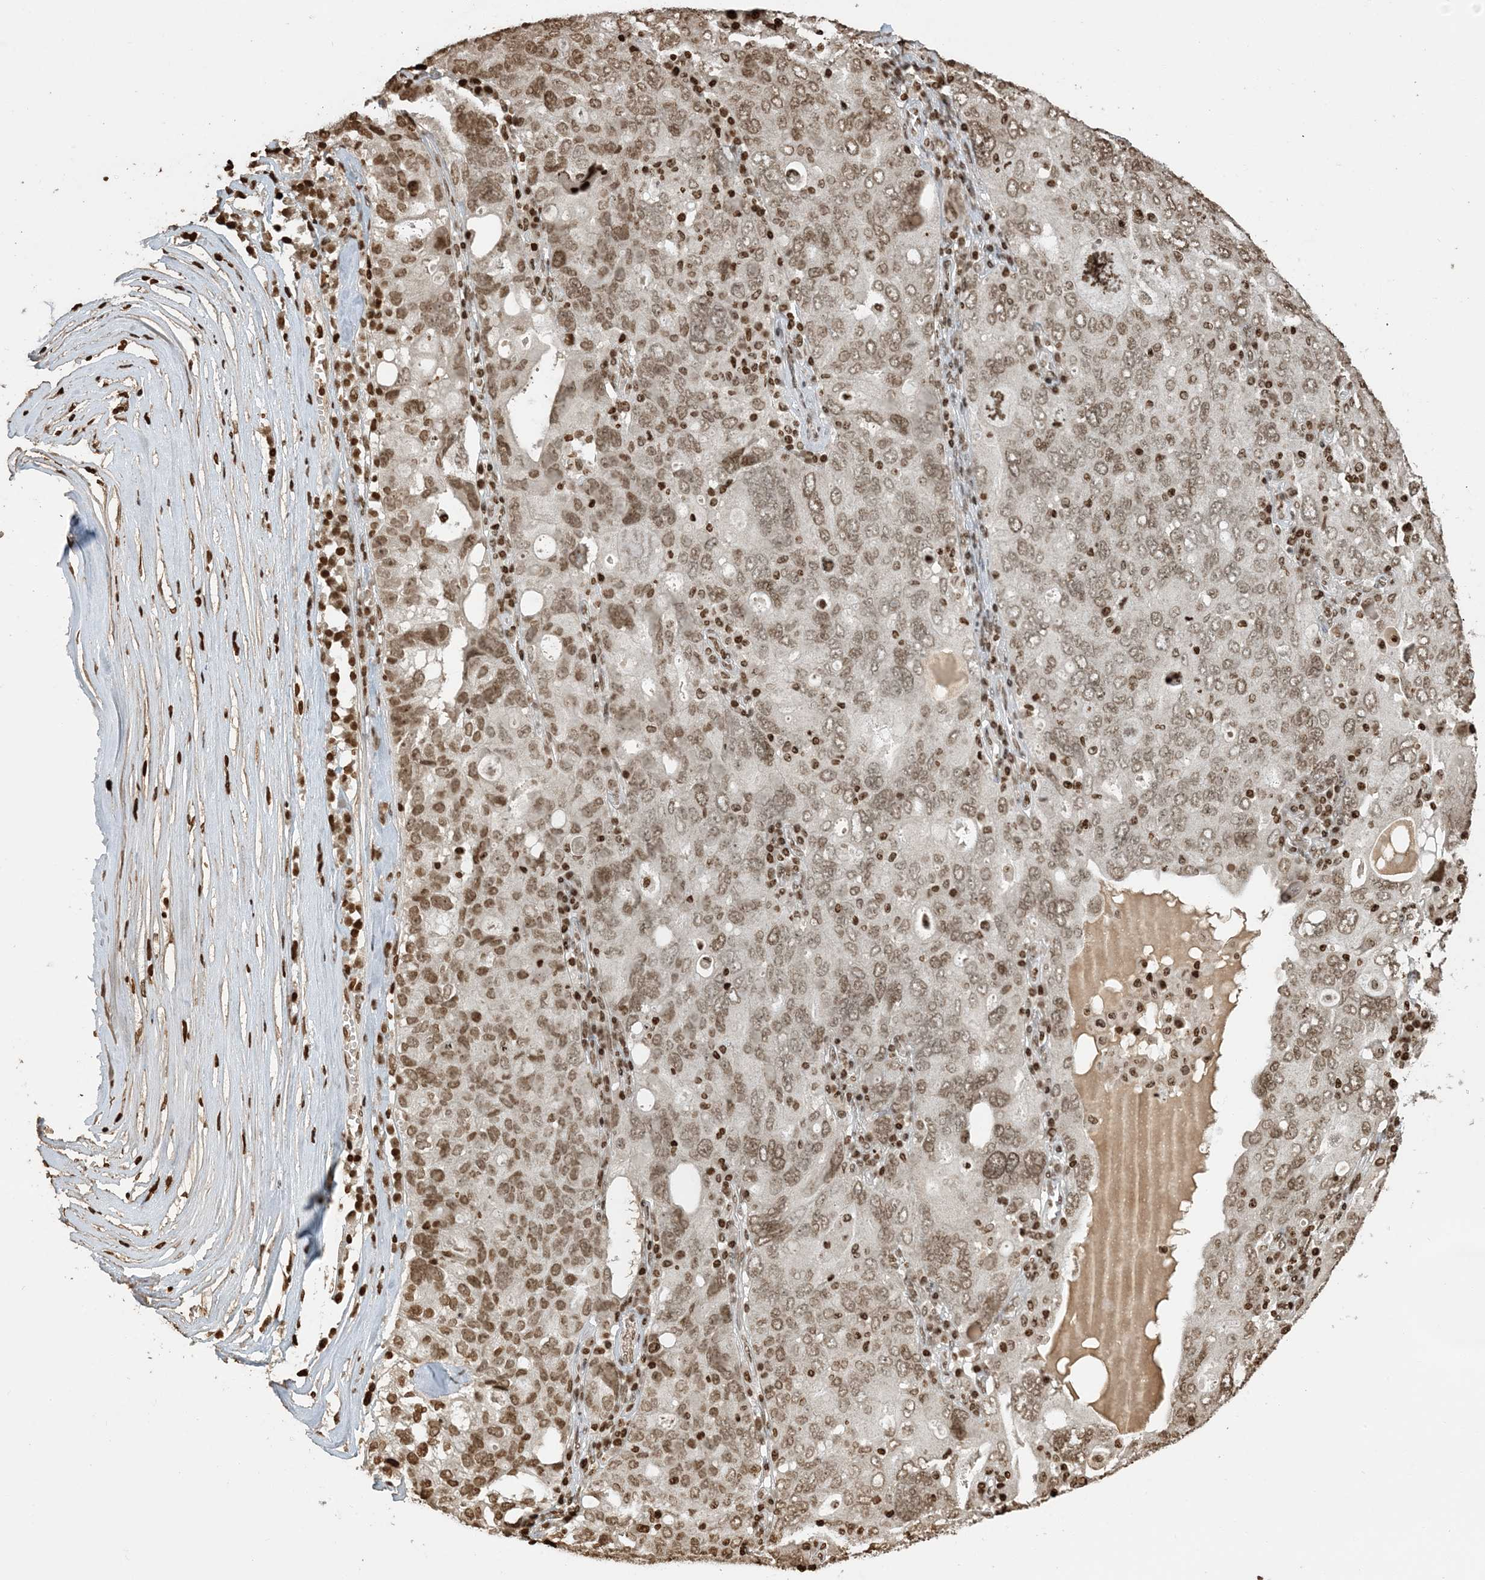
{"staining": {"intensity": "moderate", "quantity": ">75%", "location": "nuclear"}, "tissue": "ovarian cancer", "cell_type": "Tumor cells", "image_type": "cancer", "snomed": [{"axis": "morphology", "description": "Carcinoma, endometroid"}, {"axis": "topography", "description": "Ovary"}], "caption": "Brown immunohistochemical staining in endometroid carcinoma (ovarian) displays moderate nuclear positivity in approximately >75% of tumor cells. Nuclei are stained in blue.", "gene": "H3-3B", "patient": {"sex": "female", "age": 62}}